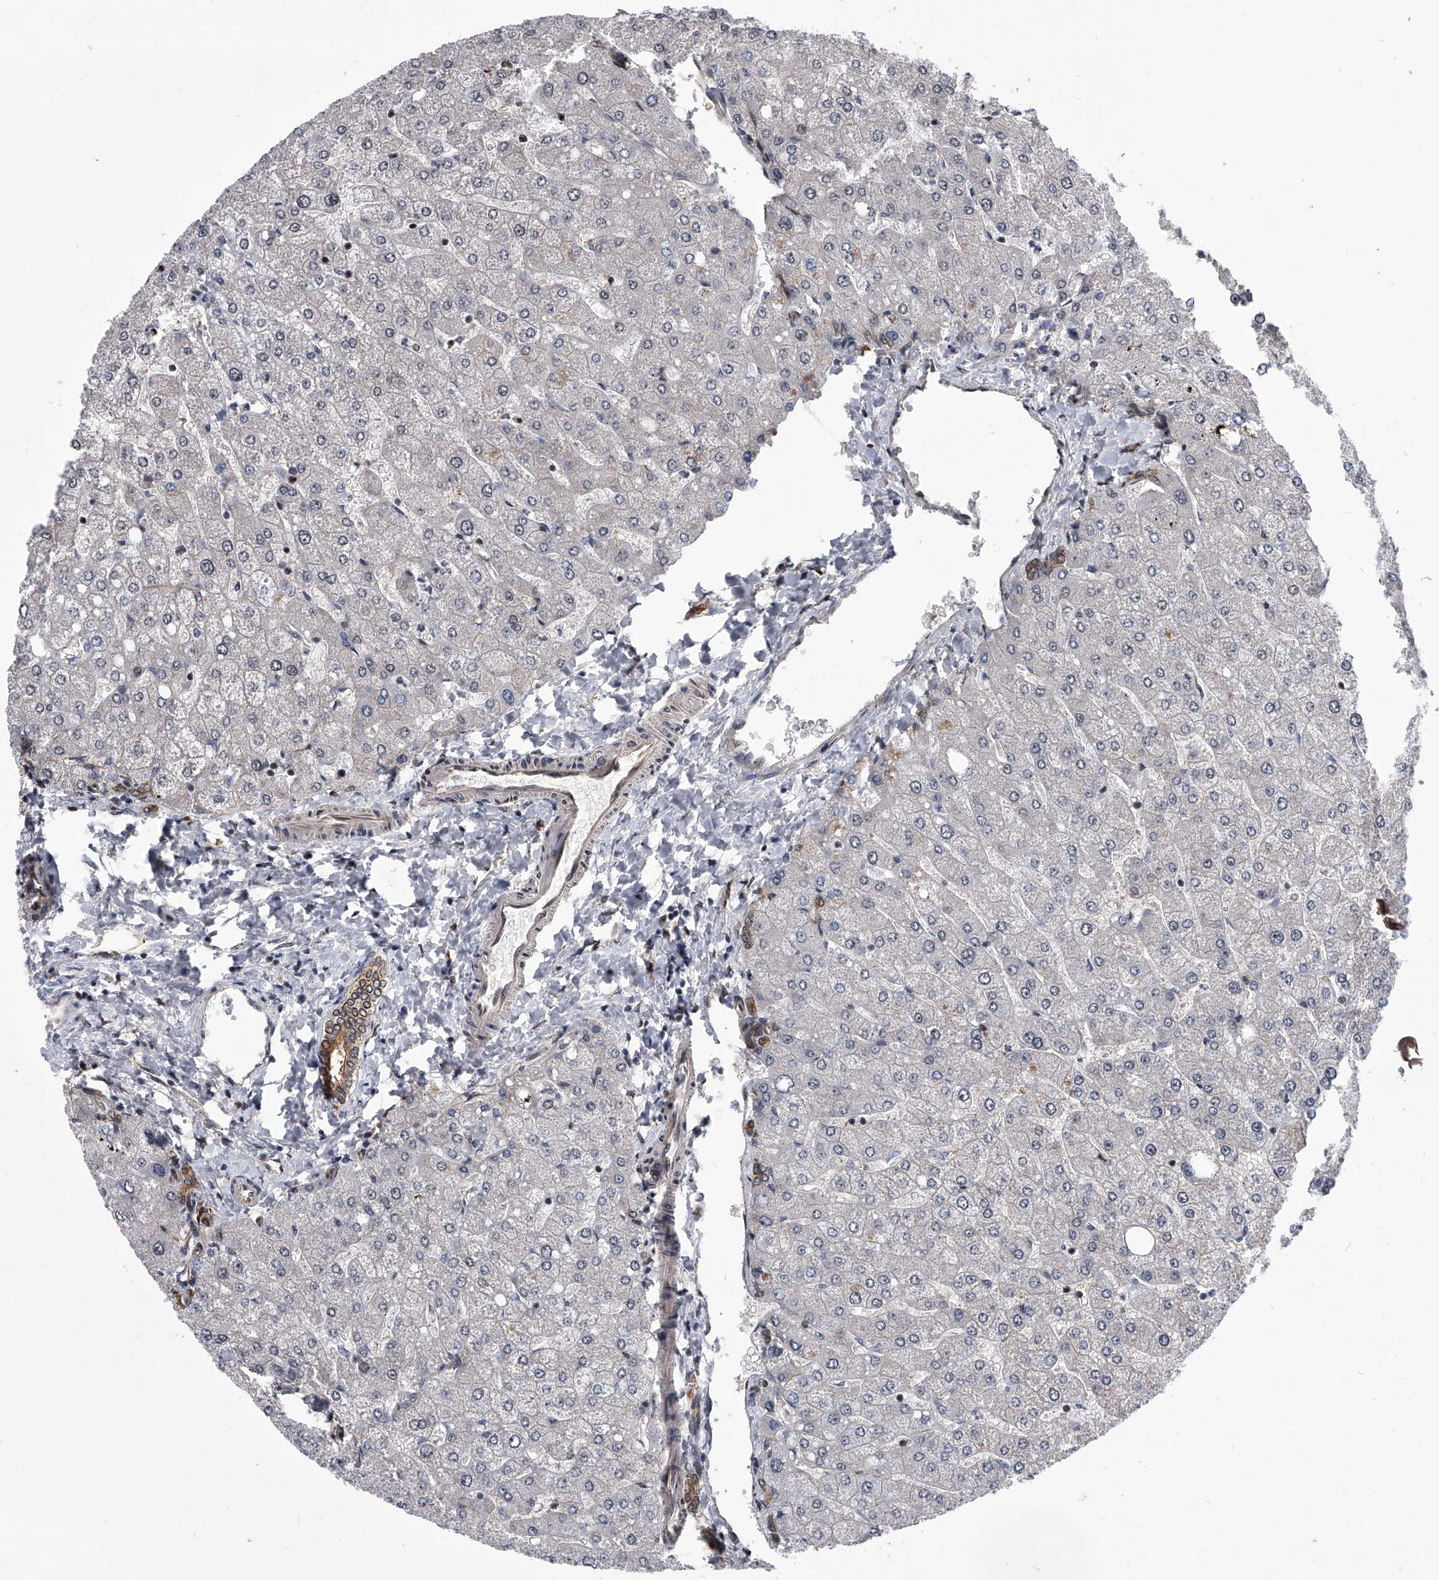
{"staining": {"intensity": "moderate", "quantity": "25%-75%", "location": "cytoplasmic/membranous"}, "tissue": "liver", "cell_type": "Cholangiocytes", "image_type": "normal", "snomed": [{"axis": "morphology", "description": "Normal tissue, NOS"}, {"axis": "topography", "description": "Liver"}], "caption": "Moderate cytoplasmic/membranous protein expression is present in about 25%-75% of cholangiocytes in liver. The staining was performed using DAB (3,3'-diaminobenzidine) to visualize the protein expression in brown, while the nuclei were stained in blue with hematoxylin (Magnification: 20x).", "gene": "ZNF76", "patient": {"sex": "male", "age": 55}}